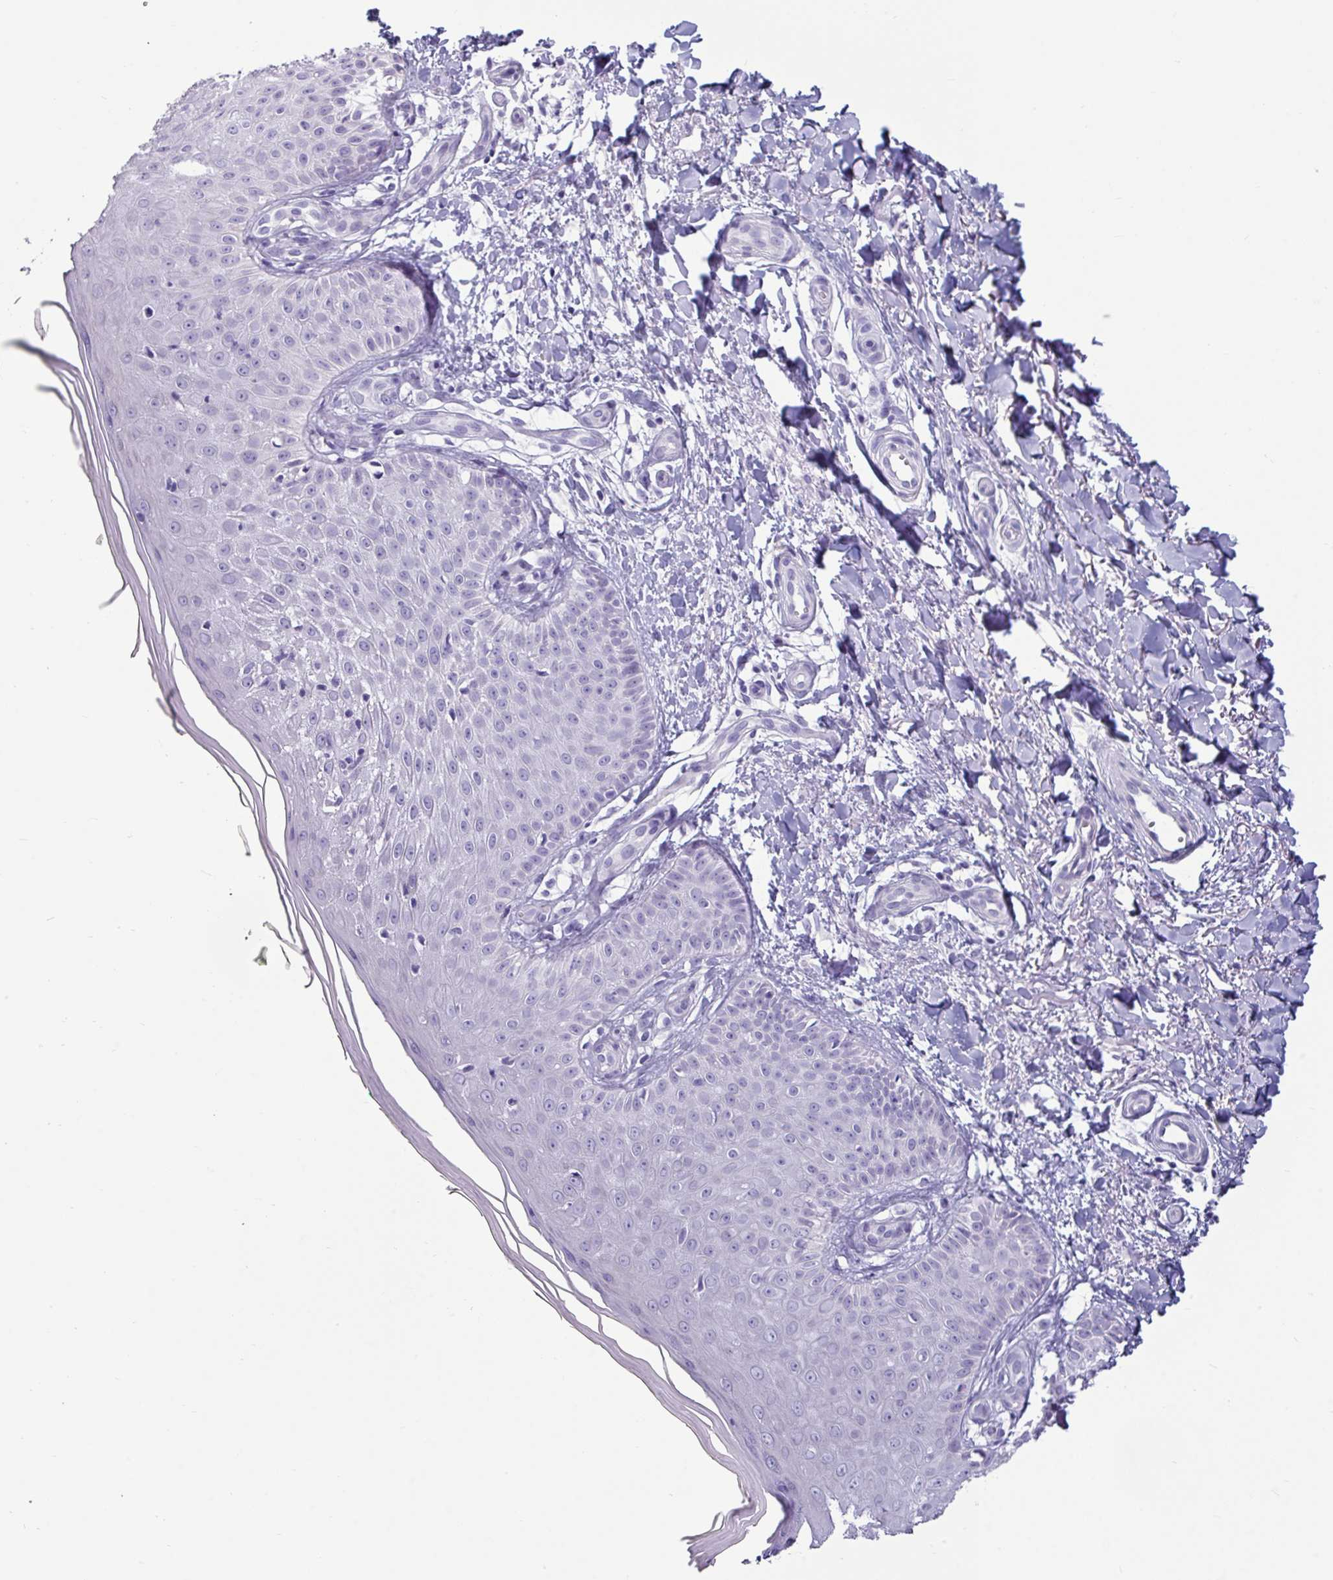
{"staining": {"intensity": "negative", "quantity": "none", "location": "none"}, "tissue": "skin", "cell_type": "Fibroblasts", "image_type": "normal", "snomed": [{"axis": "morphology", "description": "Normal tissue, NOS"}, {"axis": "topography", "description": "Skin"}], "caption": "Histopathology image shows no protein staining in fibroblasts of unremarkable skin.", "gene": "VCX2", "patient": {"sex": "male", "age": 81}}